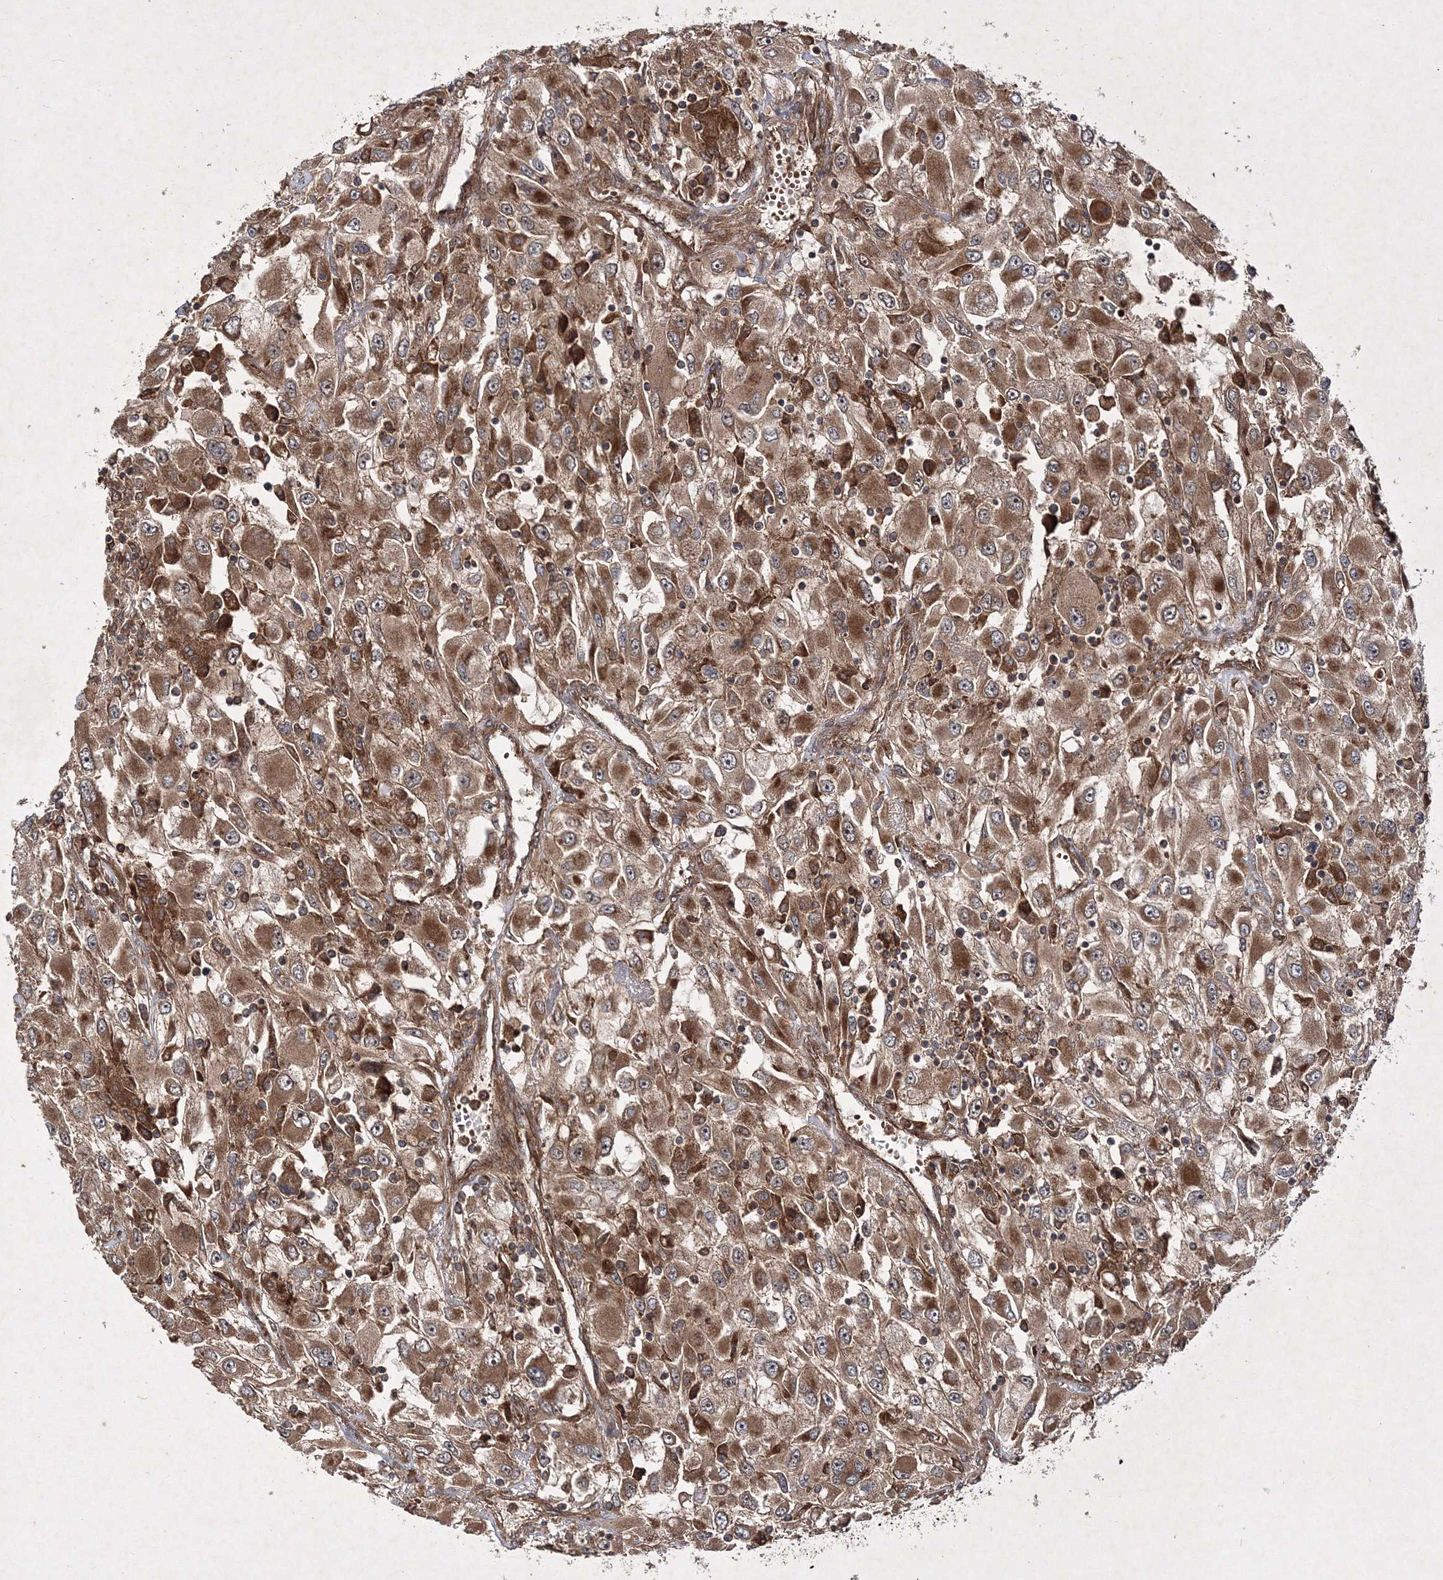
{"staining": {"intensity": "moderate", "quantity": ">75%", "location": "cytoplasmic/membranous"}, "tissue": "renal cancer", "cell_type": "Tumor cells", "image_type": "cancer", "snomed": [{"axis": "morphology", "description": "Adenocarcinoma, NOS"}, {"axis": "topography", "description": "Kidney"}], "caption": "An immunohistochemistry (IHC) image of tumor tissue is shown. Protein staining in brown shows moderate cytoplasmic/membranous positivity in renal adenocarcinoma within tumor cells. (Stains: DAB in brown, nuclei in blue, Microscopy: brightfield microscopy at high magnification).", "gene": "DNAJC13", "patient": {"sex": "female", "age": 52}}